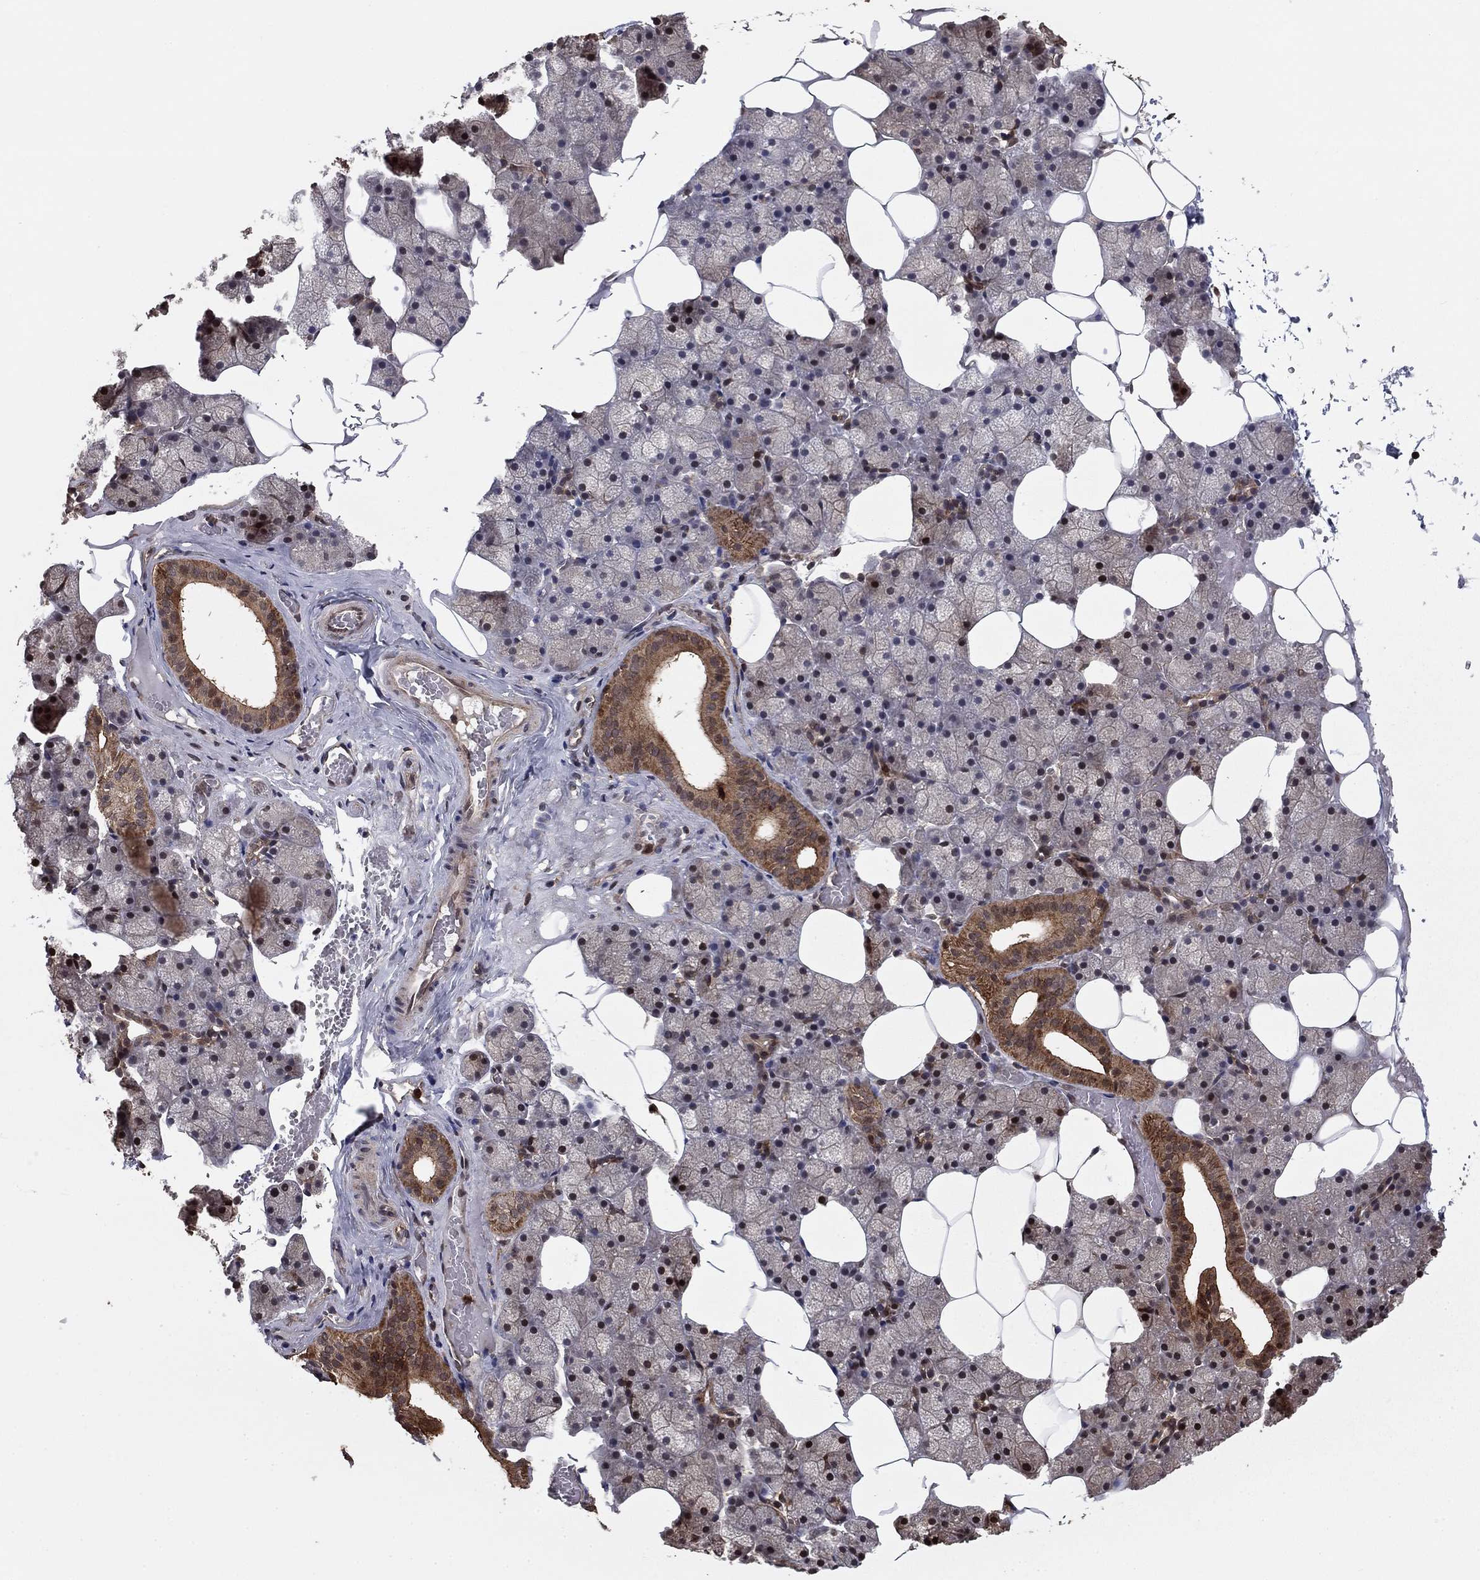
{"staining": {"intensity": "moderate", "quantity": "<25%", "location": "cytoplasmic/membranous"}, "tissue": "salivary gland", "cell_type": "Glandular cells", "image_type": "normal", "snomed": [{"axis": "morphology", "description": "Normal tissue, NOS"}, {"axis": "topography", "description": "Salivary gland"}], "caption": "IHC (DAB (3,3'-diaminobenzidine)) staining of benign salivary gland exhibits moderate cytoplasmic/membranous protein positivity in about <25% of glandular cells.", "gene": "GYG1", "patient": {"sex": "male", "age": 38}}